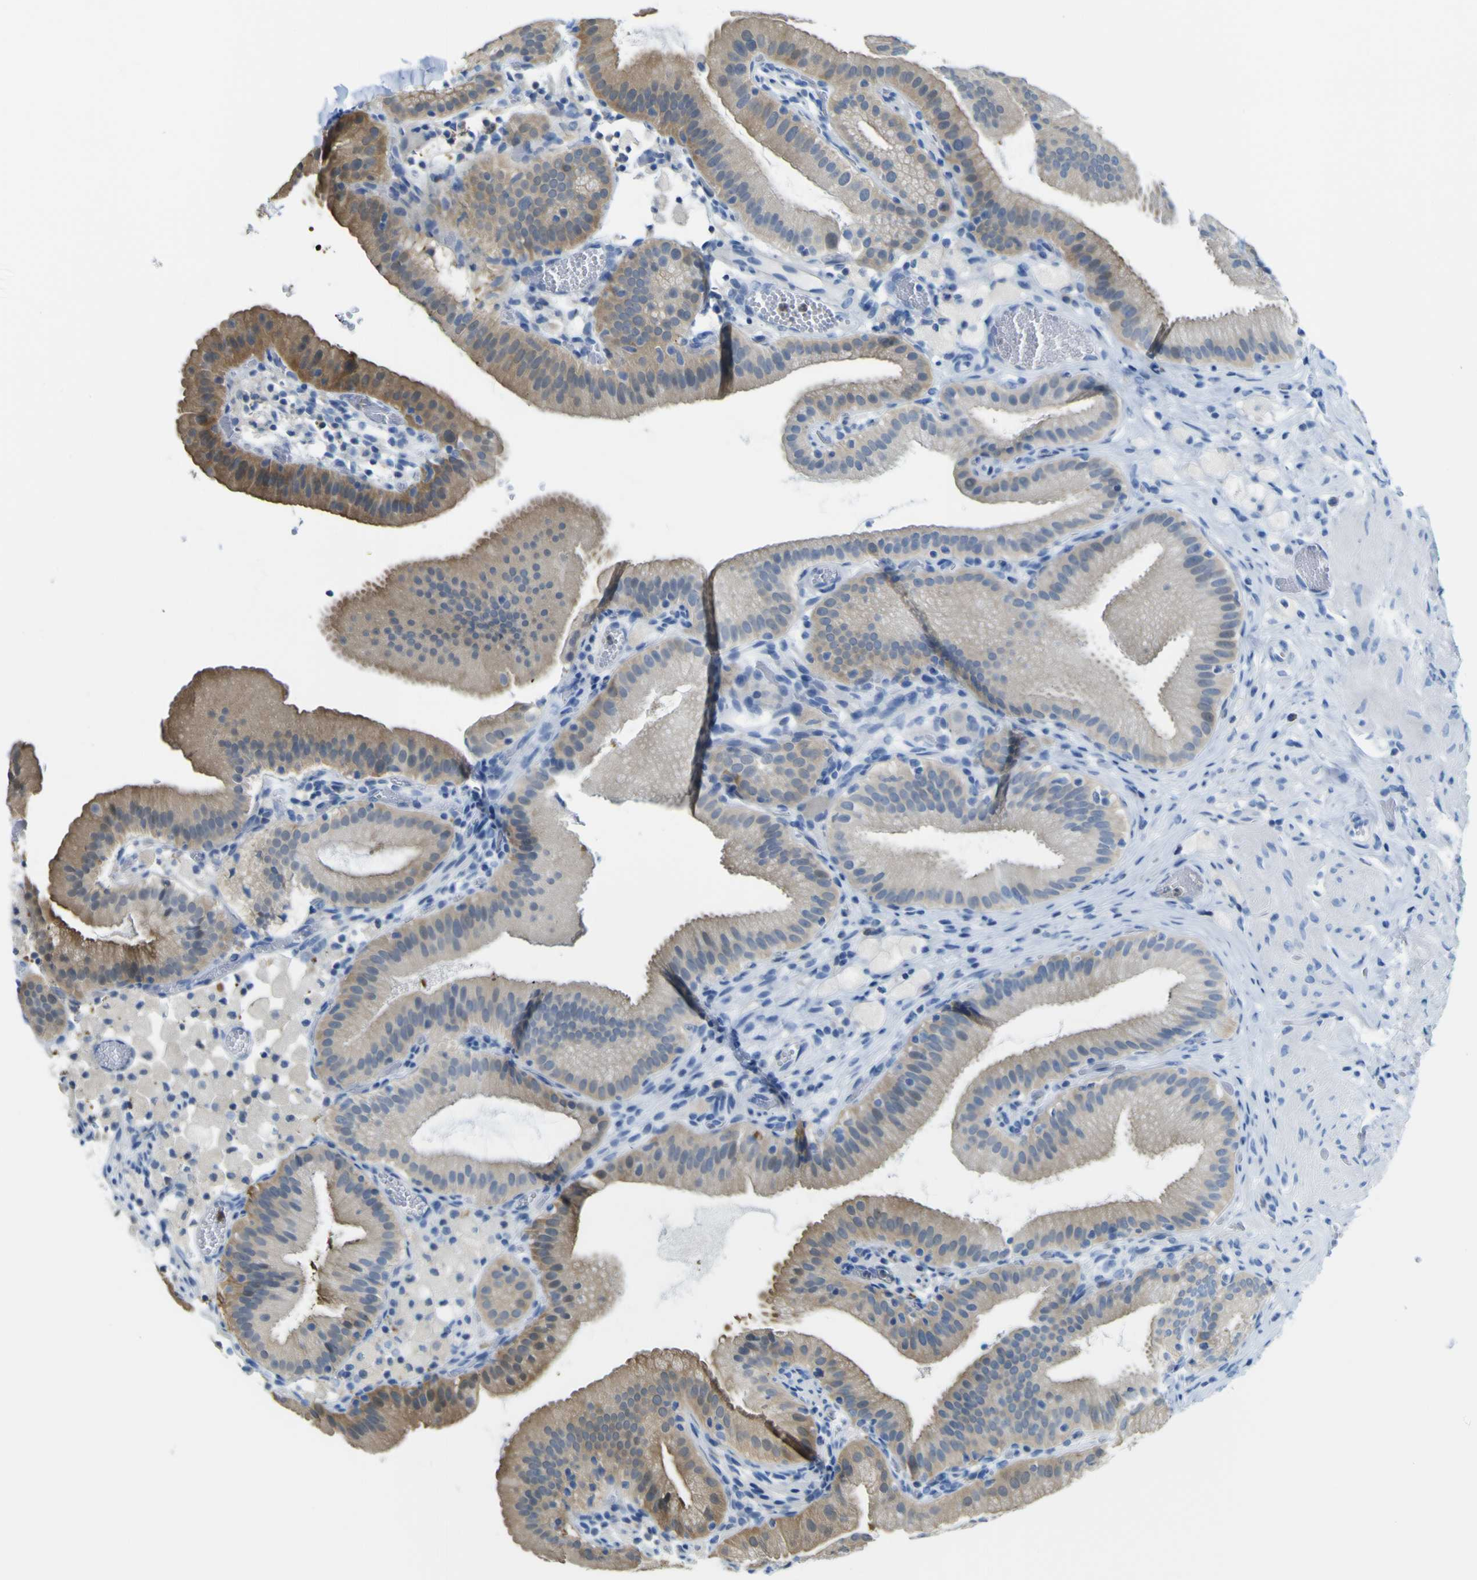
{"staining": {"intensity": "moderate", "quantity": "25%-75%", "location": "cytoplasmic/membranous"}, "tissue": "gallbladder", "cell_type": "Glandular cells", "image_type": "normal", "snomed": [{"axis": "morphology", "description": "Normal tissue, NOS"}, {"axis": "topography", "description": "Gallbladder"}], "caption": "Protein expression by immunohistochemistry (IHC) displays moderate cytoplasmic/membranous staining in approximately 25%-75% of glandular cells in normal gallbladder. (brown staining indicates protein expression, while blue staining denotes nuclei).", "gene": "ABHD3", "patient": {"sex": "male", "age": 54}}